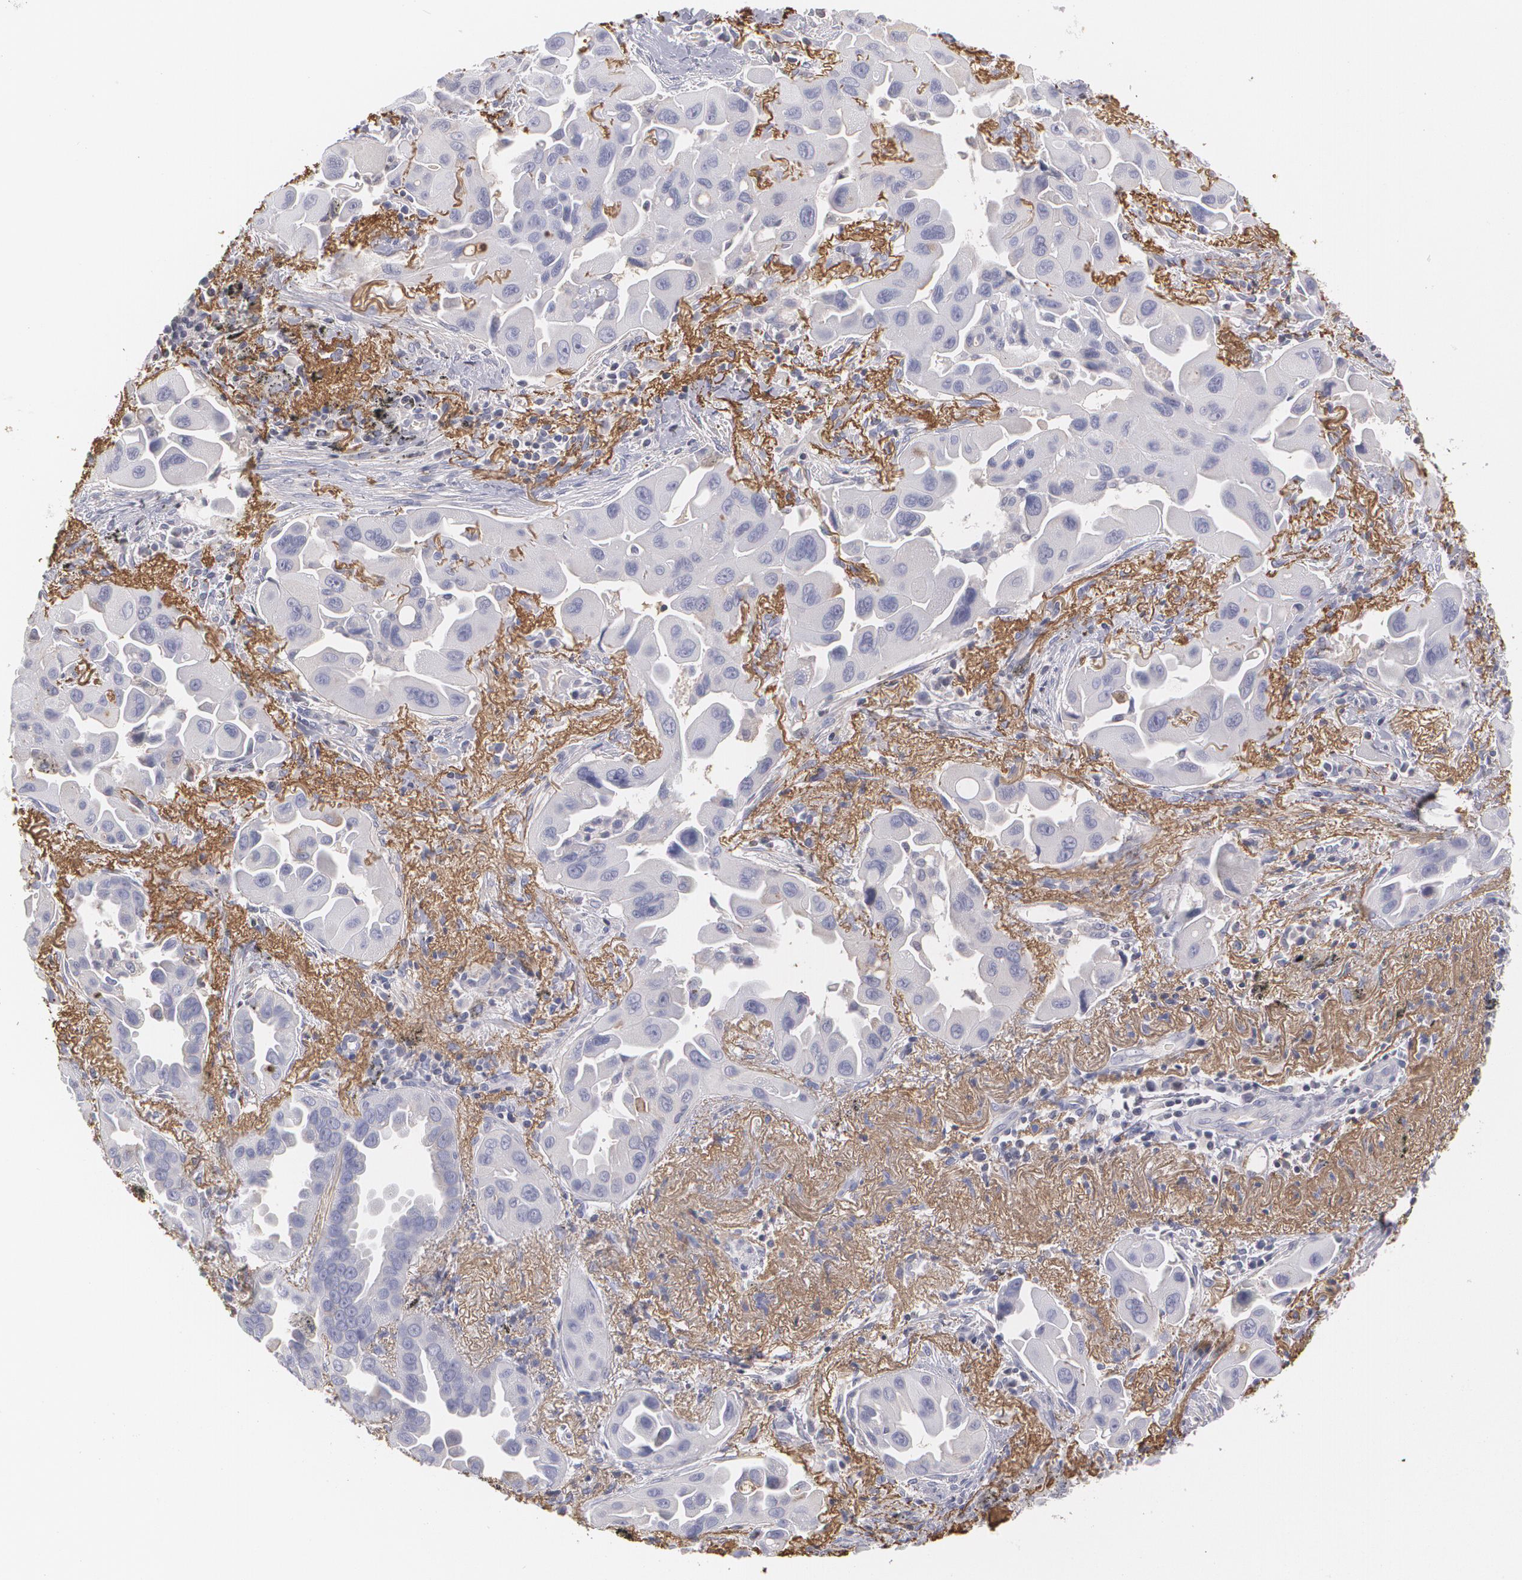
{"staining": {"intensity": "negative", "quantity": "none", "location": "none"}, "tissue": "lung cancer", "cell_type": "Tumor cells", "image_type": "cancer", "snomed": [{"axis": "morphology", "description": "Adenocarcinoma, NOS"}, {"axis": "topography", "description": "Lung"}], "caption": "Tumor cells are negative for protein expression in human lung adenocarcinoma.", "gene": "SERPINA1", "patient": {"sex": "male", "age": 68}}